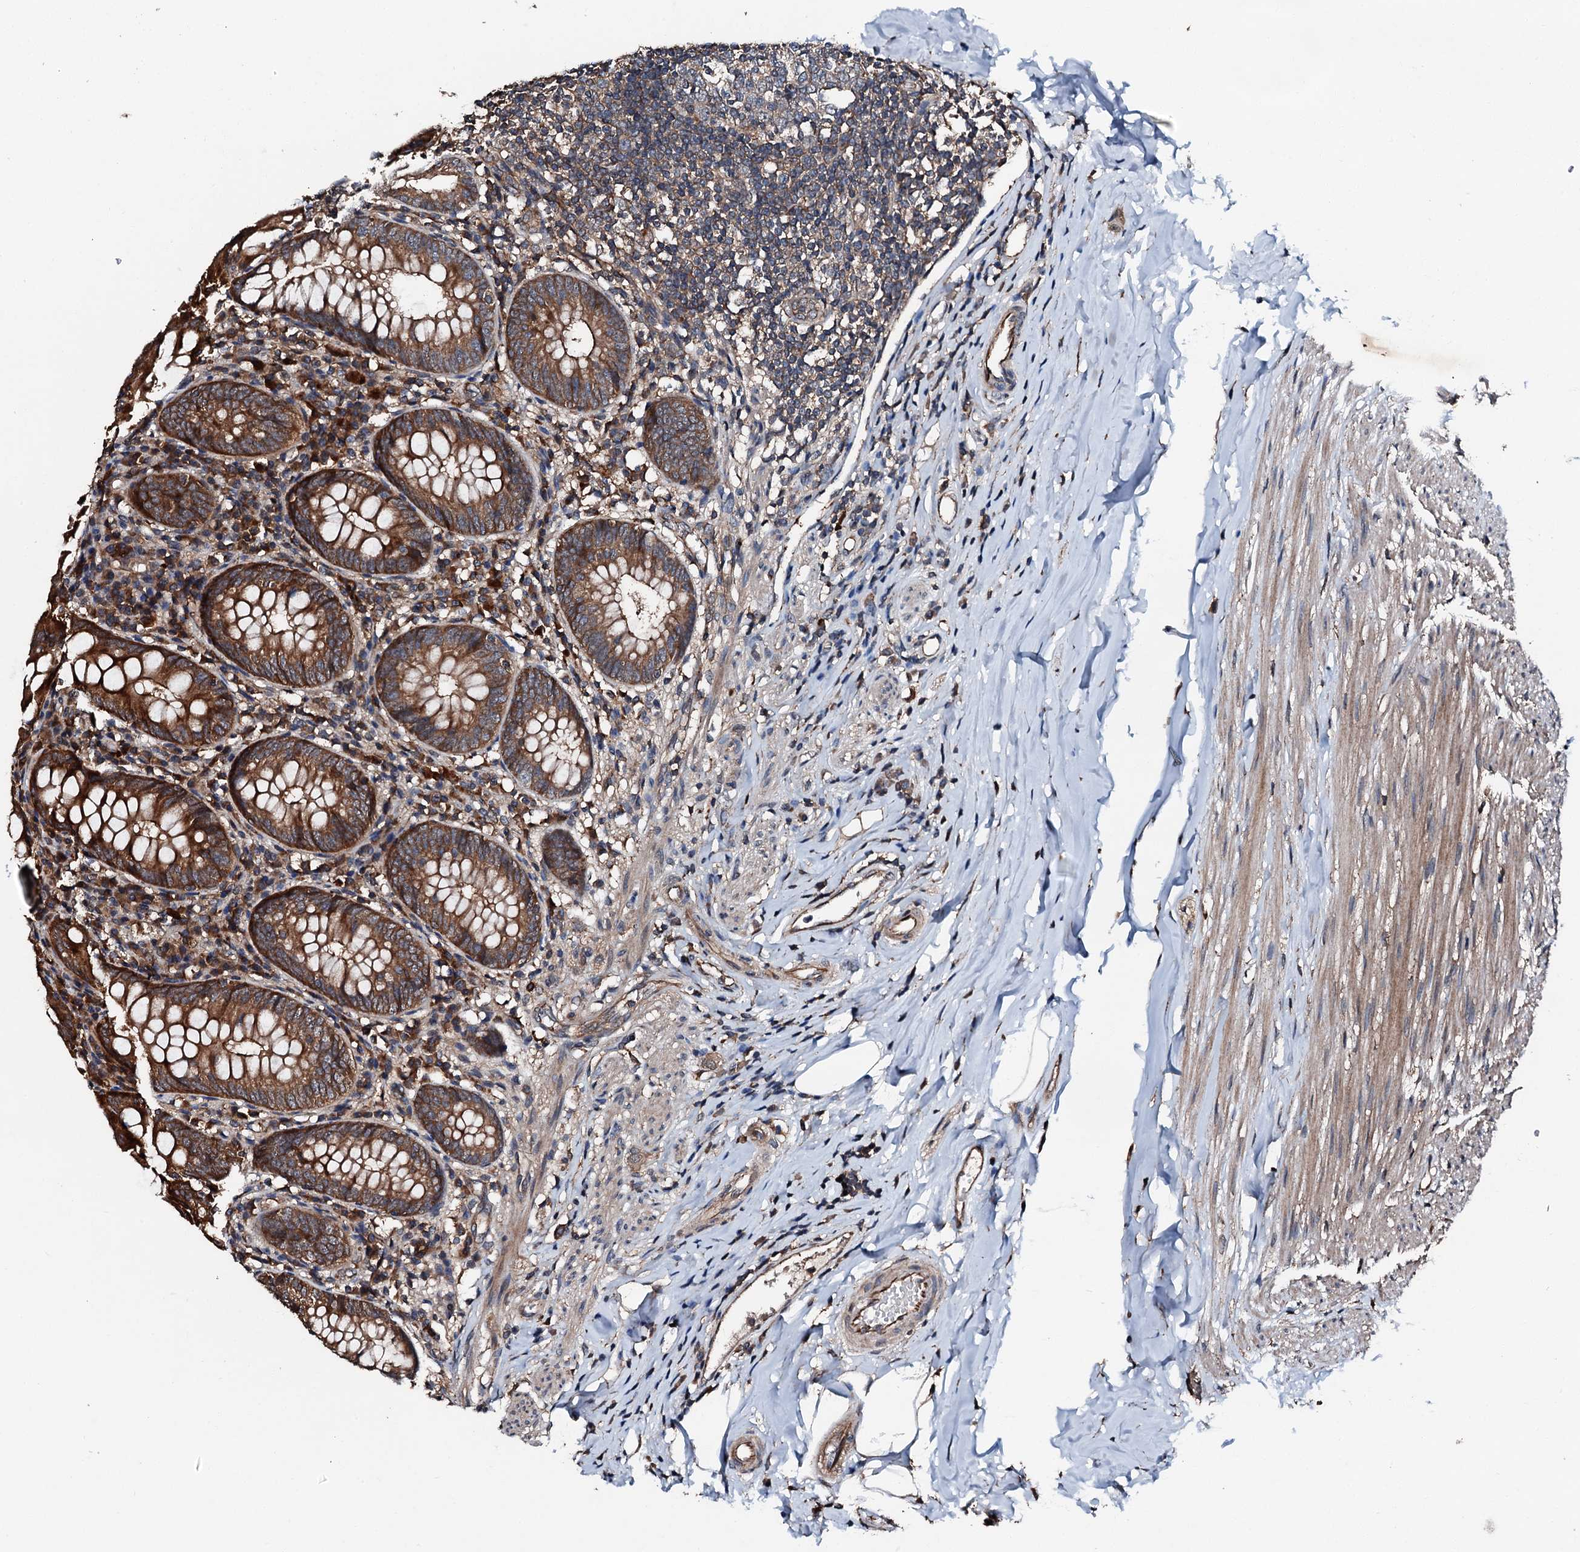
{"staining": {"intensity": "strong", "quantity": ">75%", "location": "cytoplasmic/membranous"}, "tissue": "appendix", "cell_type": "Glandular cells", "image_type": "normal", "snomed": [{"axis": "morphology", "description": "Normal tissue, NOS"}, {"axis": "topography", "description": "Appendix"}], "caption": "The micrograph displays immunohistochemical staining of unremarkable appendix. There is strong cytoplasmic/membranous staining is seen in approximately >75% of glandular cells.", "gene": "FGD4", "patient": {"sex": "female", "age": 54}}